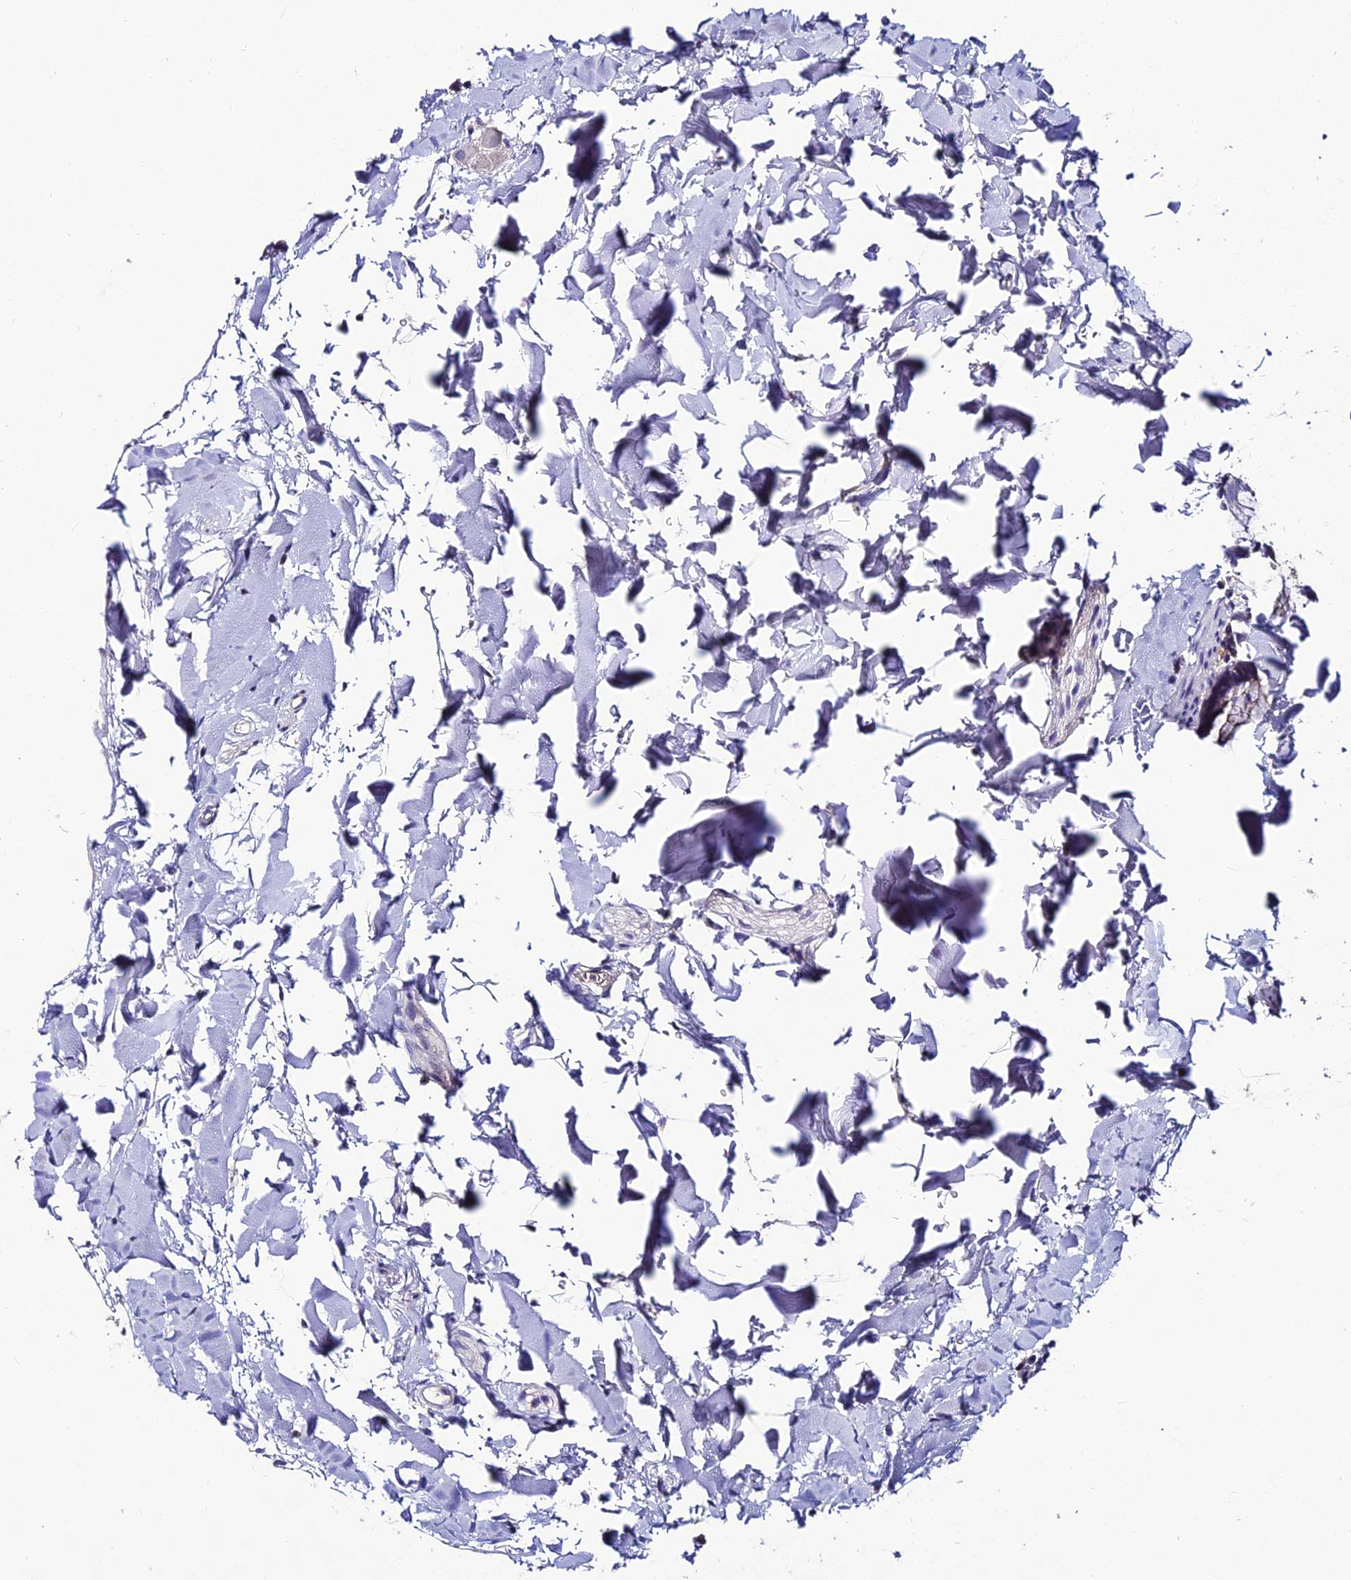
{"staining": {"intensity": "weak", "quantity": "25%-75%", "location": "cytoplasmic/membranous"}, "tissue": "colon", "cell_type": "Endothelial cells", "image_type": "normal", "snomed": [{"axis": "morphology", "description": "Normal tissue, NOS"}, {"axis": "topography", "description": "Colon"}], "caption": "Endothelial cells exhibit weak cytoplasmic/membranous expression in about 25%-75% of cells in benign colon. (brown staining indicates protein expression, while blue staining denotes nuclei).", "gene": "LGALS7", "patient": {"sex": "male", "age": 75}}